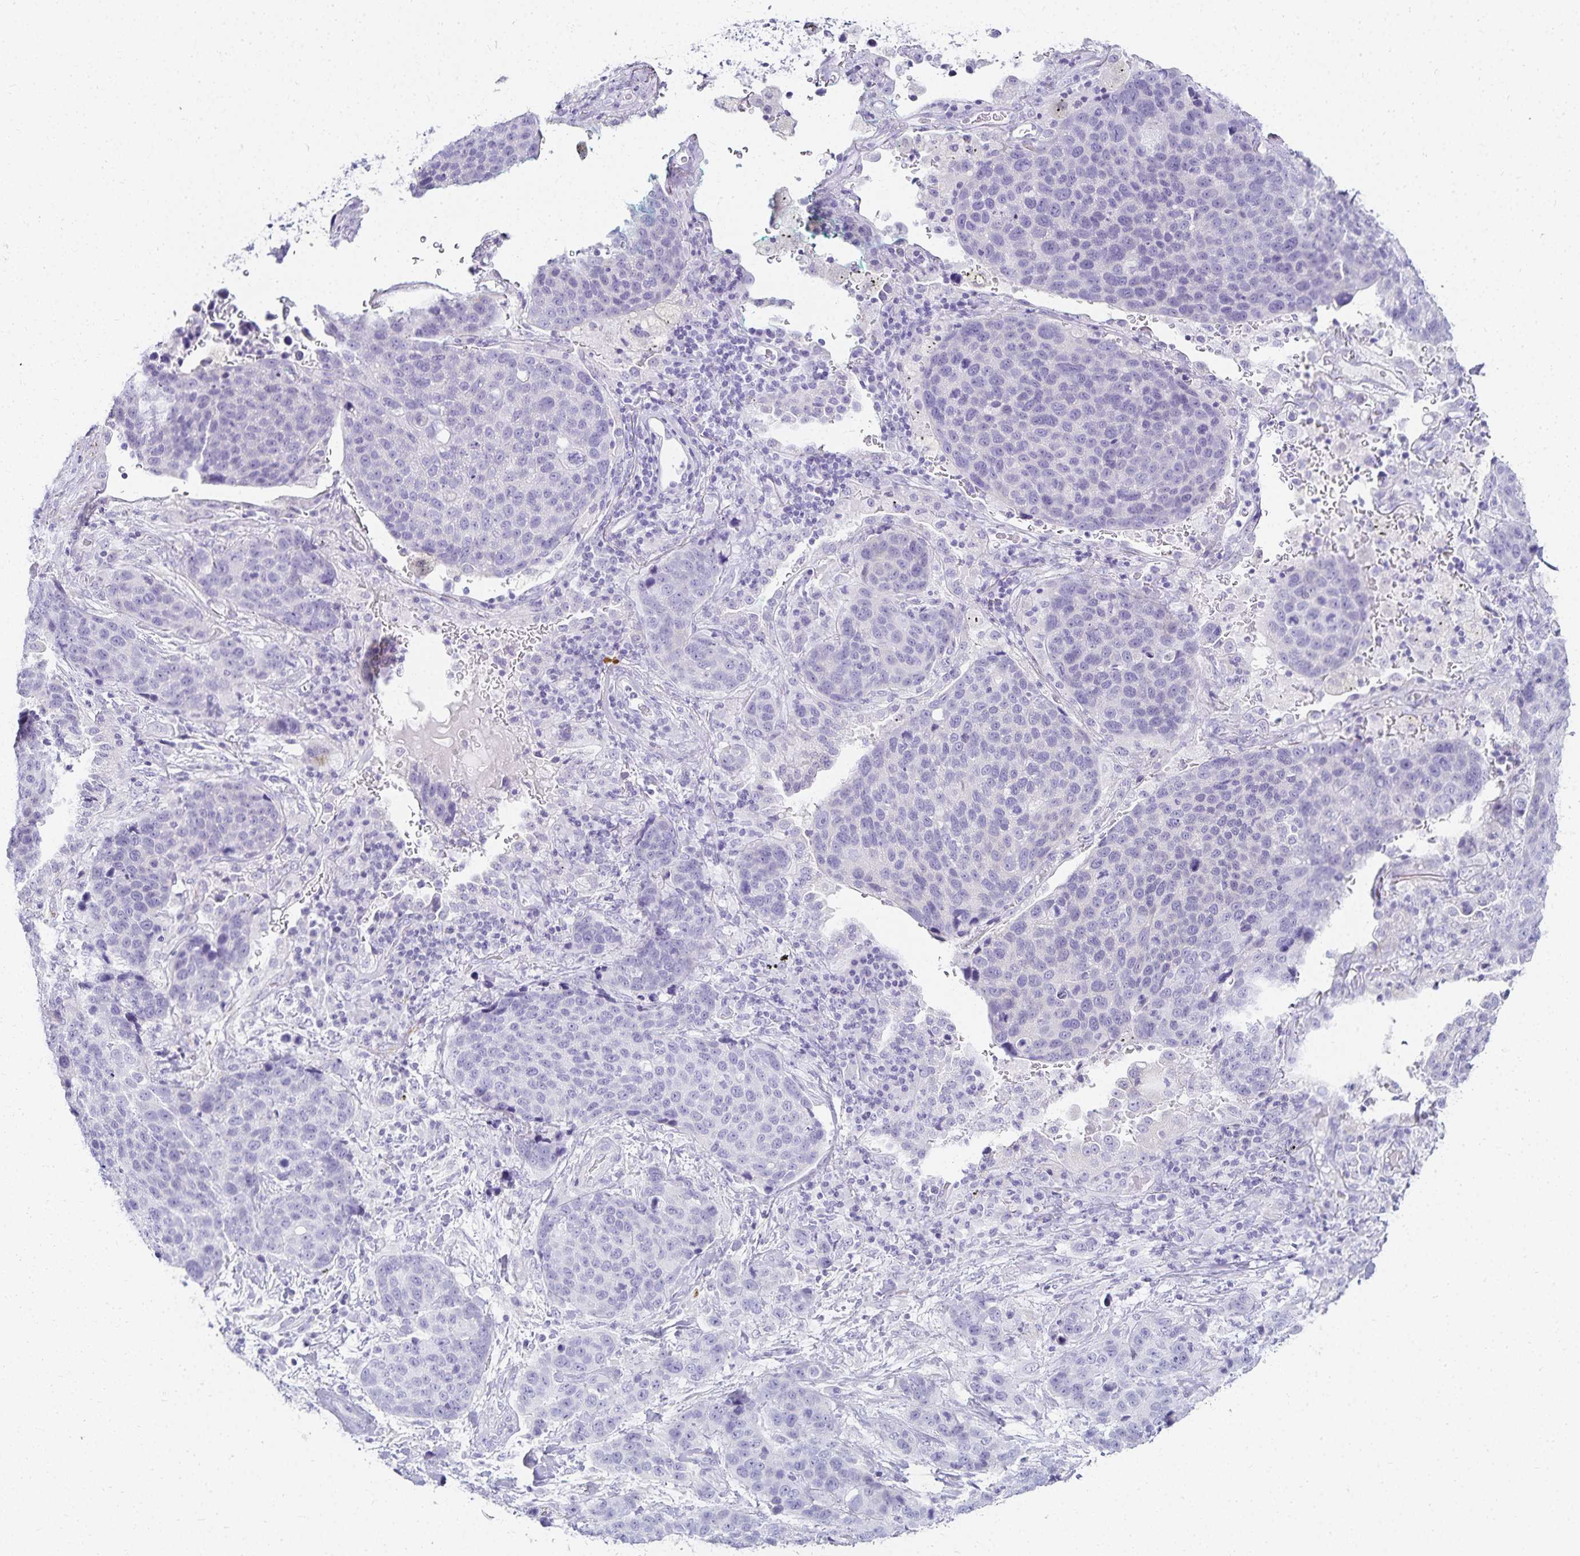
{"staining": {"intensity": "negative", "quantity": "none", "location": "none"}, "tissue": "lung cancer", "cell_type": "Tumor cells", "image_type": "cancer", "snomed": [{"axis": "morphology", "description": "Squamous cell carcinoma, NOS"}, {"axis": "topography", "description": "Lymph node"}, {"axis": "topography", "description": "Lung"}], "caption": "IHC photomicrograph of human lung squamous cell carcinoma stained for a protein (brown), which shows no positivity in tumor cells.", "gene": "GP2", "patient": {"sex": "male", "age": 61}}